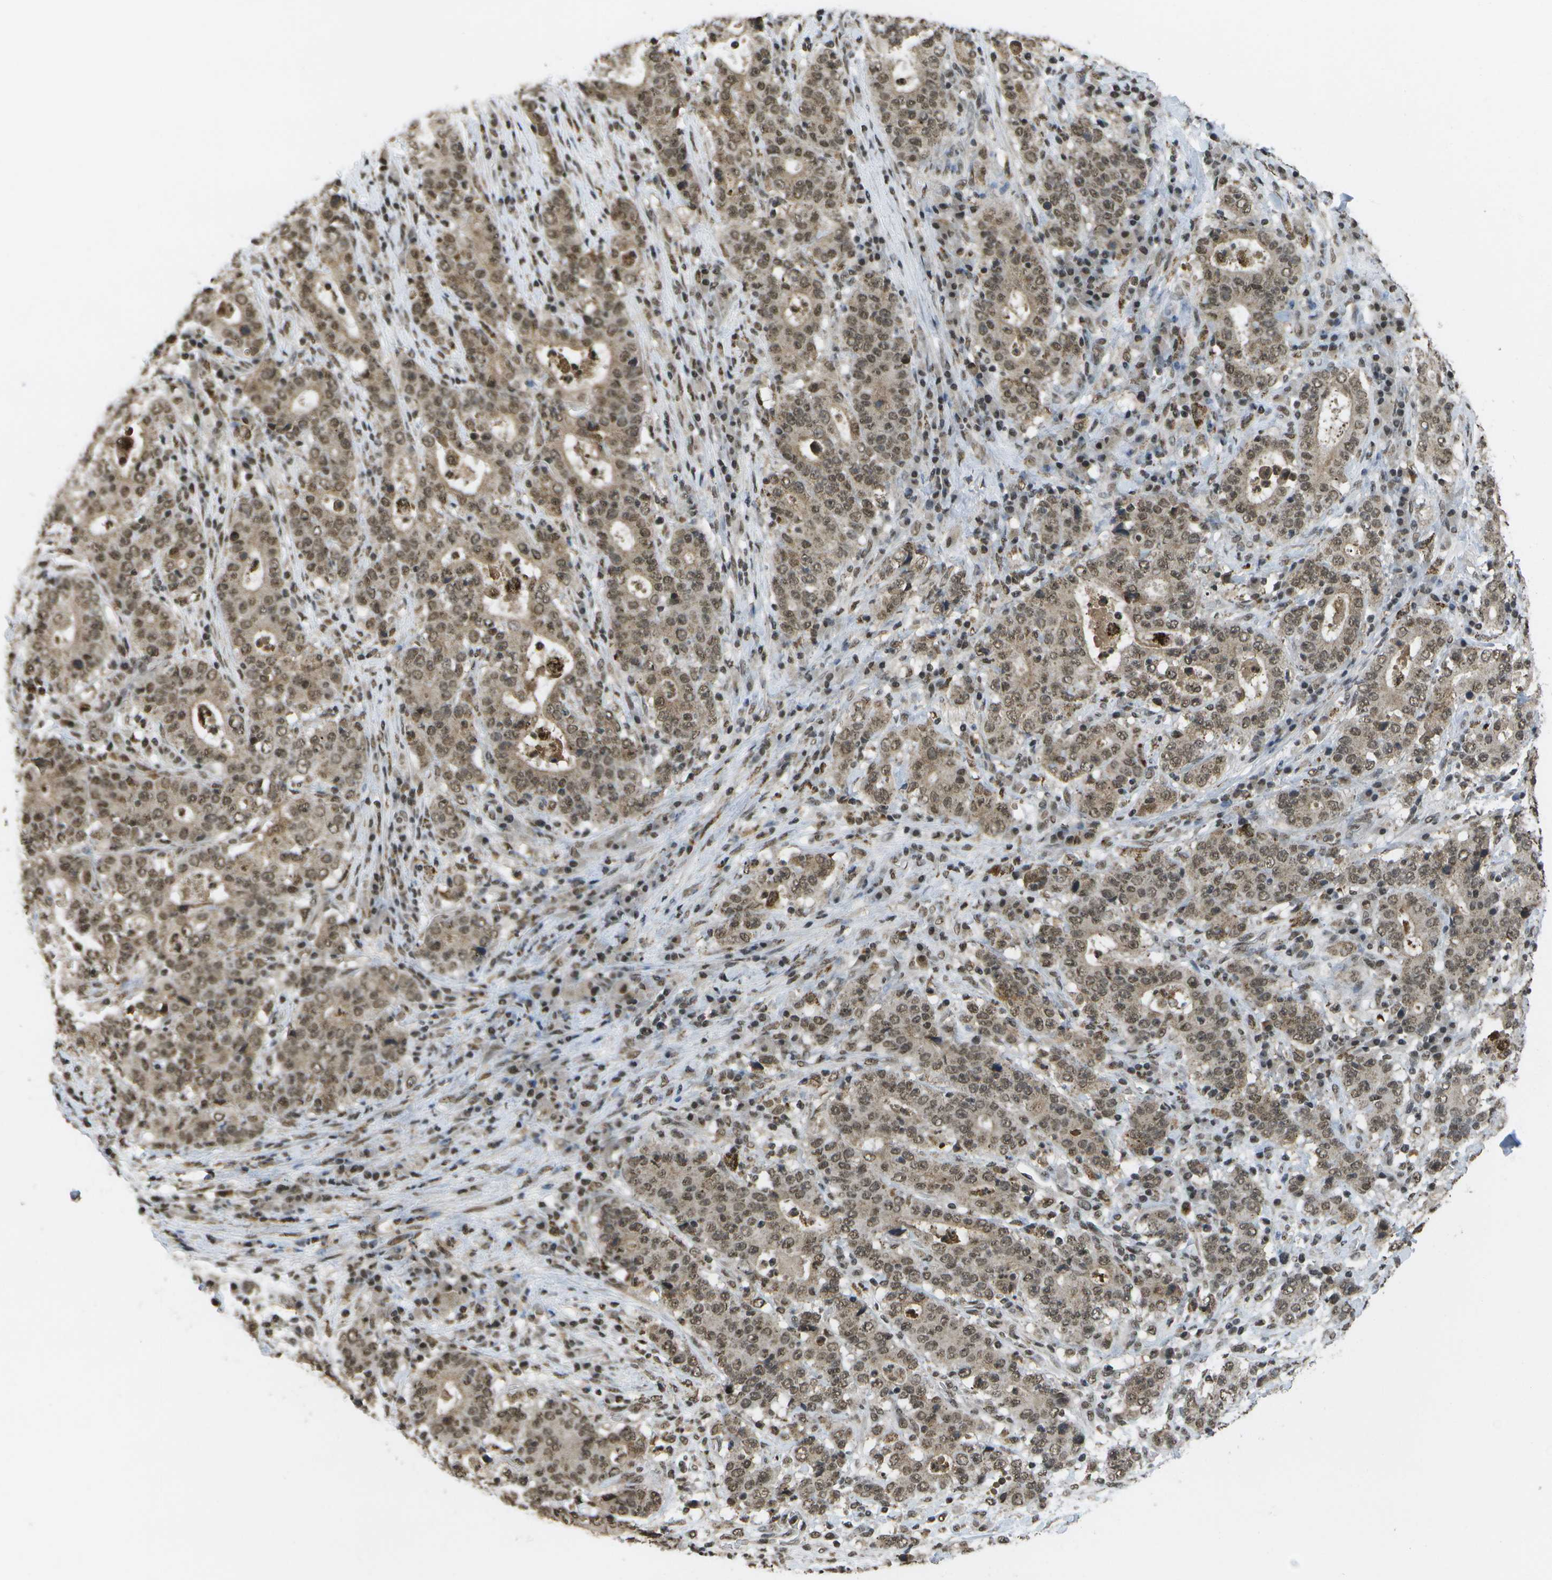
{"staining": {"intensity": "moderate", "quantity": ">75%", "location": "cytoplasmic/membranous,nuclear"}, "tissue": "stomach cancer", "cell_type": "Tumor cells", "image_type": "cancer", "snomed": [{"axis": "morphology", "description": "Normal tissue, NOS"}, {"axis": "morphology", "description": "Adenocarcinoma, NOS"}, {"axis": "topography", "description": "Stomach, upper"}, {"axis": "topography", "description": "Stomach"}], "caption": "This image reveals immunohistochemistry staining of stomach adenocarcinoma, with medium moderate cytoplasmic/membranous and nuclear expression in approximately >75% of tumor cells.", "gene": "SPEN", "patient": {"sex": "male", "age": 59}}